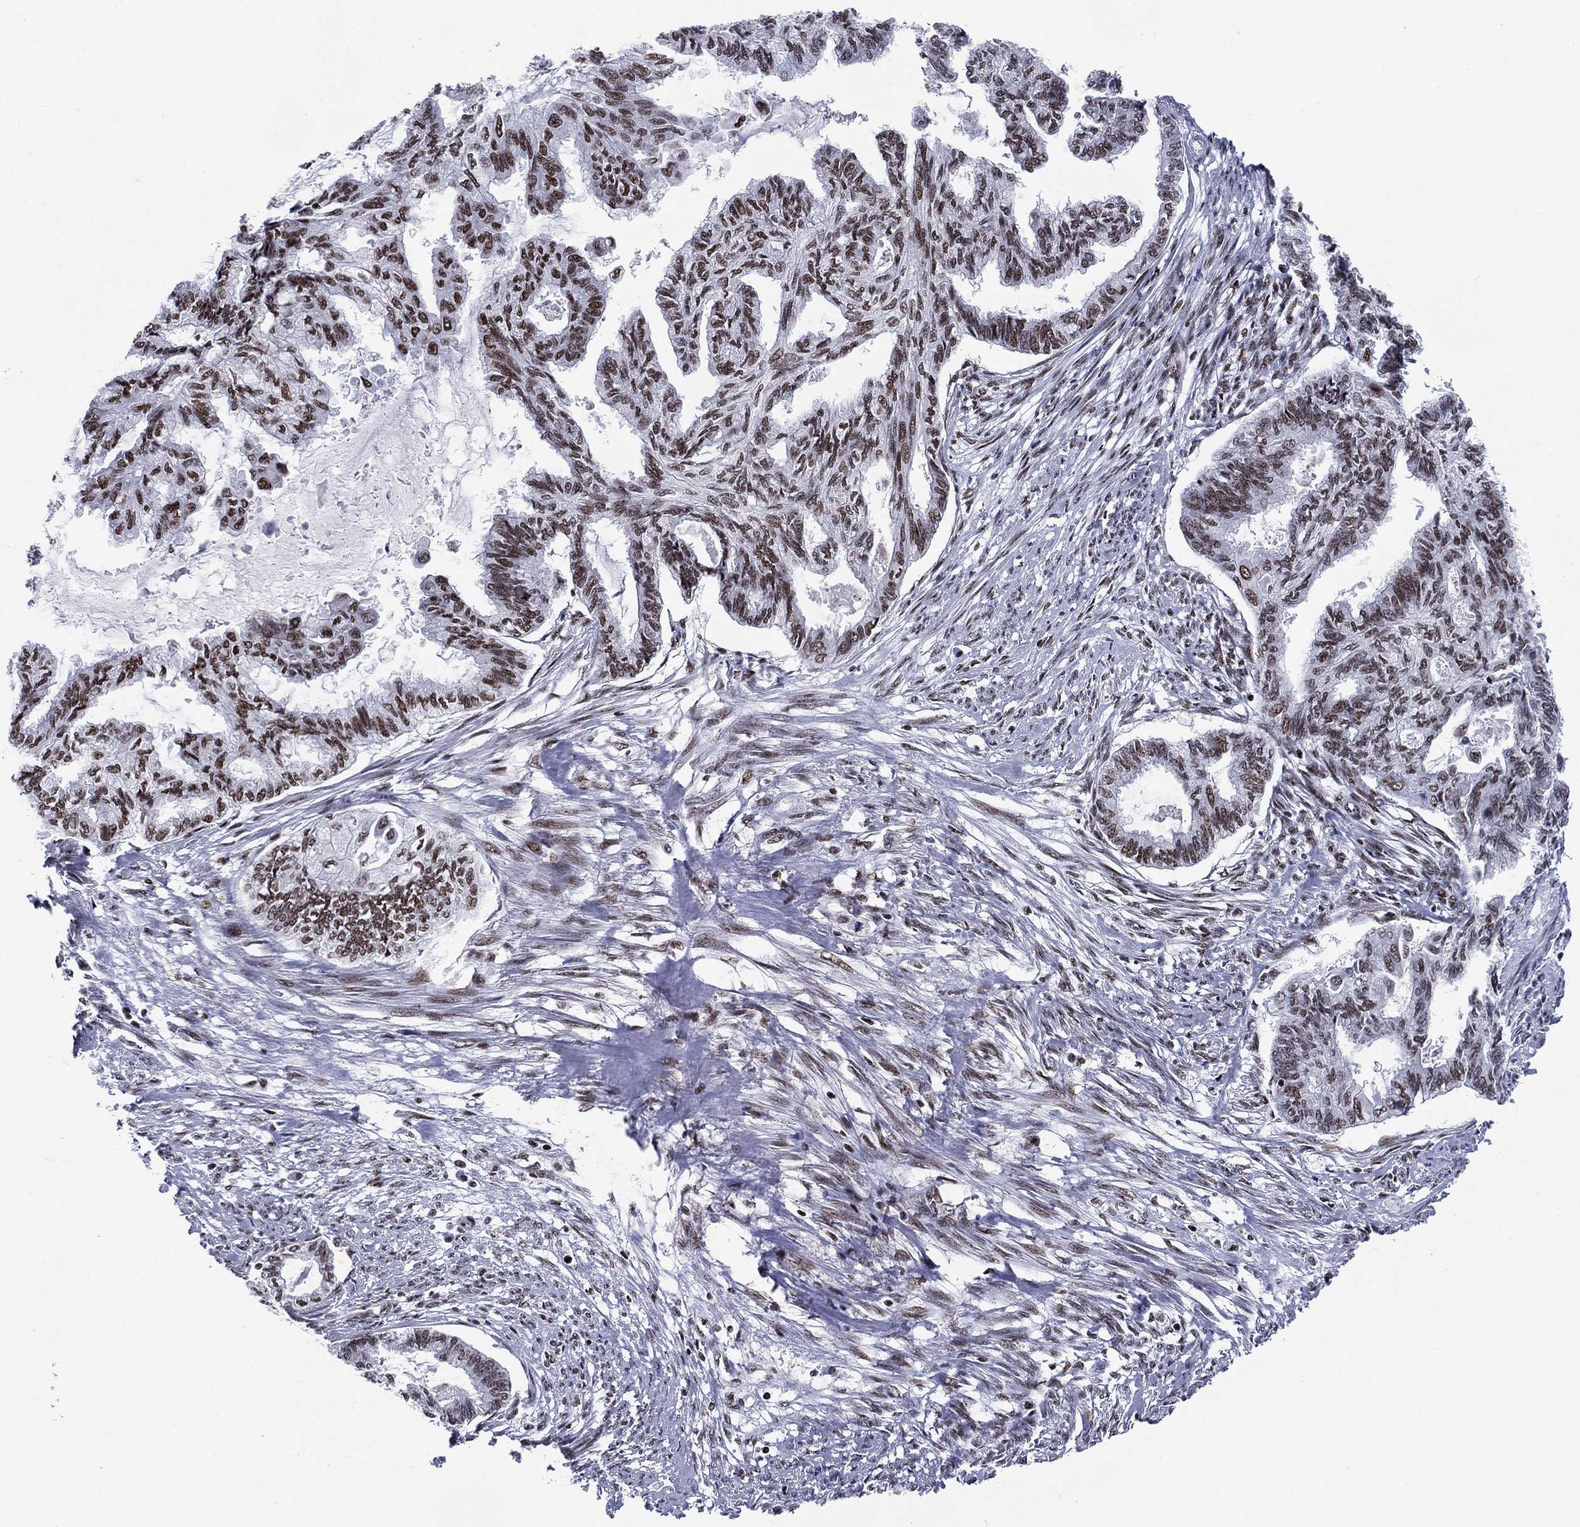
{"staining": {"intensity": "strong", "quantity": "25%-75%", "location": "nuclear"}, "tissue": "endometrial cancer", "cell_type": "Tumor cells", "image_type": "cancer", "snomed": [{"axis": "morphology", "description": "Adenocarcinoma, NOS"}, {"axis": "topography", "description": "Endometrium"}], "caption": "Adenocarcinoma (endometrial) stained with a protein marker displays strong staining in tumor cells.", "gene": "RPRD1B", "patient": {"sex": "female", "age": 86}}